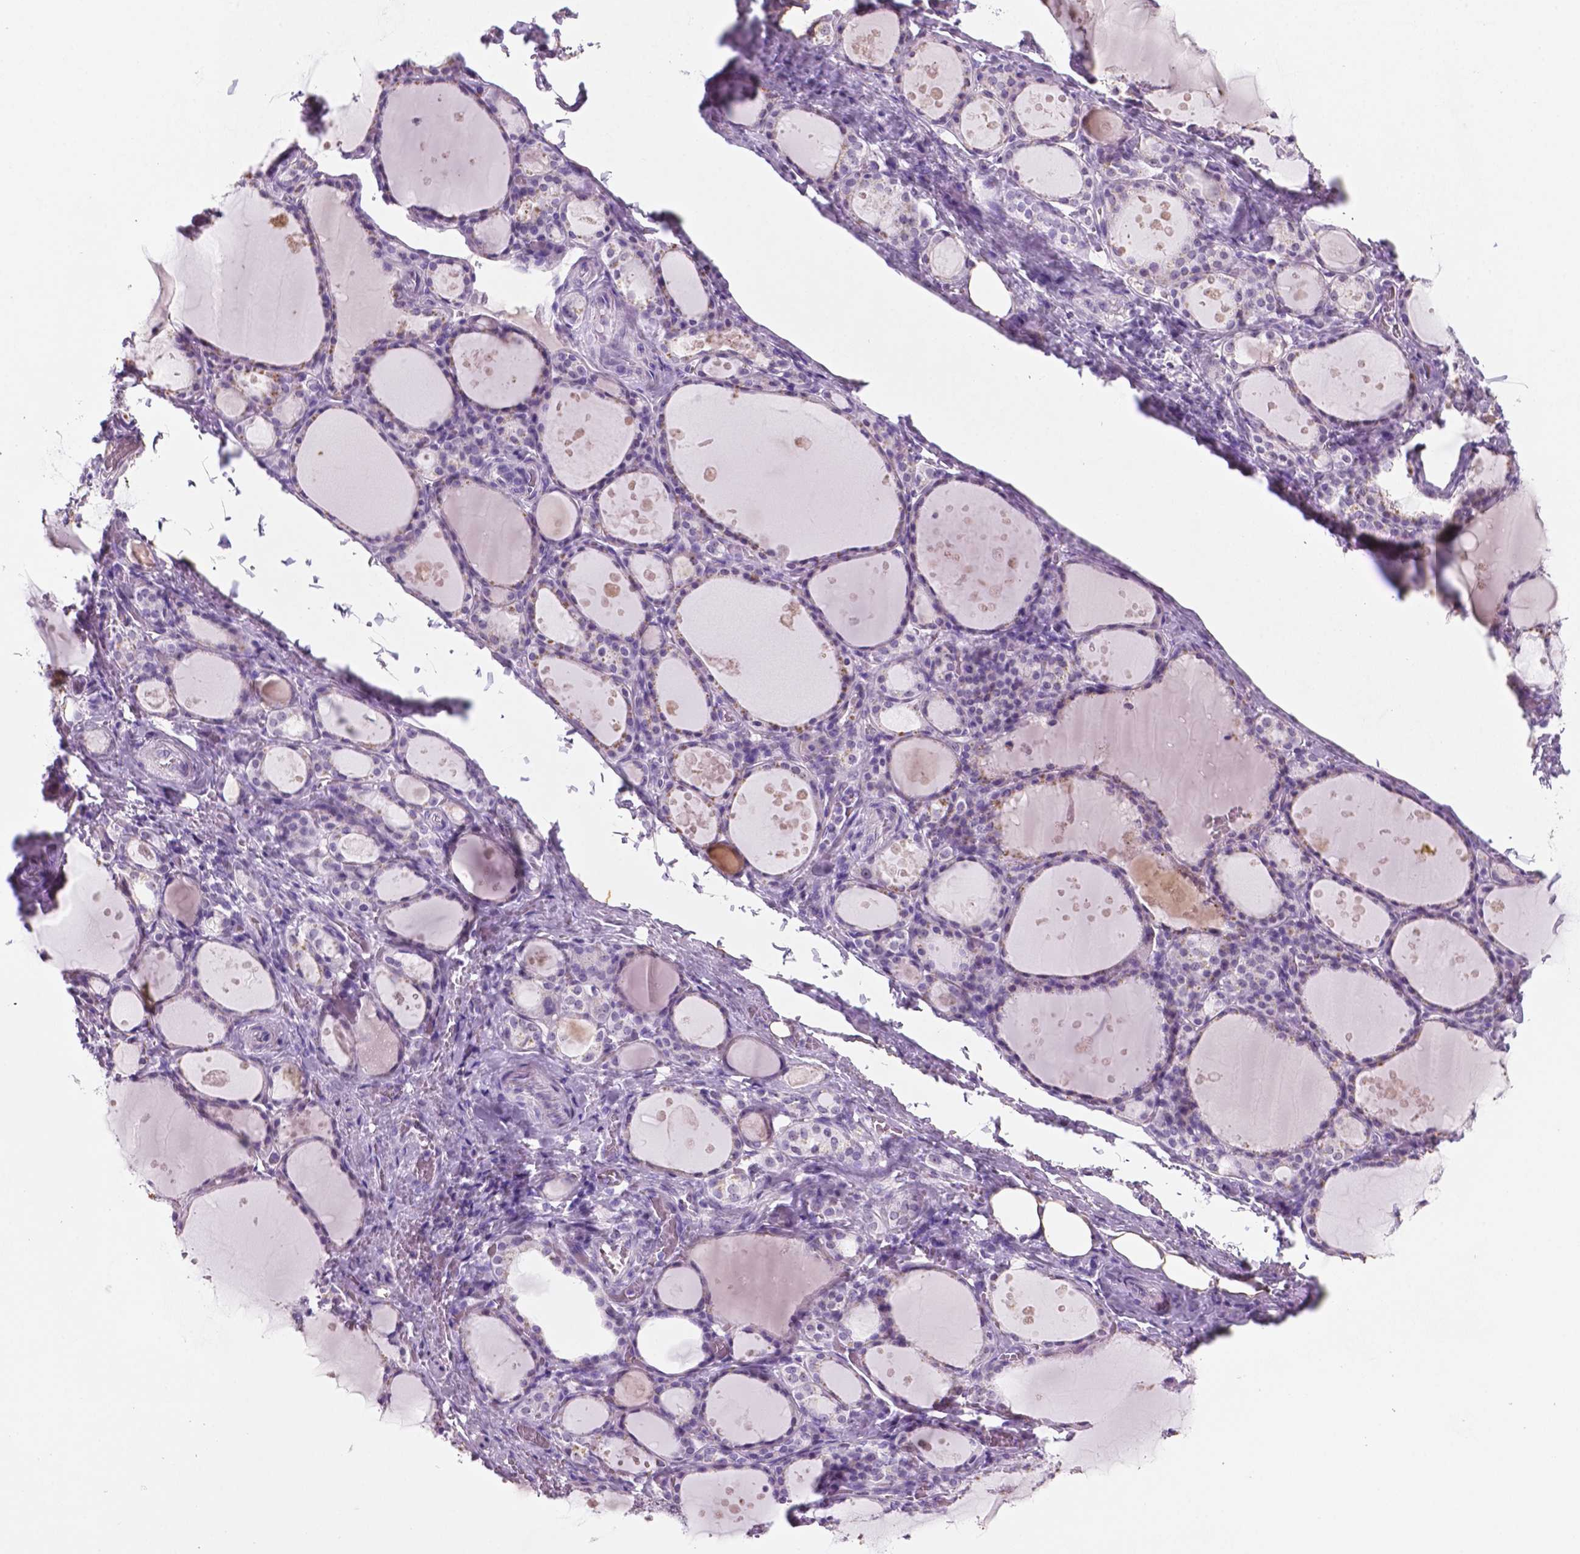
{"staining": {"intensity": "negative", "quantity": "none", "location": "none"}, "tissue": "thyroid gland", "cell_type": "Glandular cells", "image_type": "normal", "snomed": [{"axis": "morphology", "description": "Normal tissue, NOS"}, {"axis": "topography", "description": "Thyroid gland"}], "caption": "DAB immunohistochemical staining of normal human thyroid gland displays no significant staining in glandular cells. (DAB (3,3'-diaminobenzidine) immunohistochemistry visualized using brightfield microscopy, high magnification).", "gene": "C18orf21", "patient": {"sex": "male", "age": 68}}